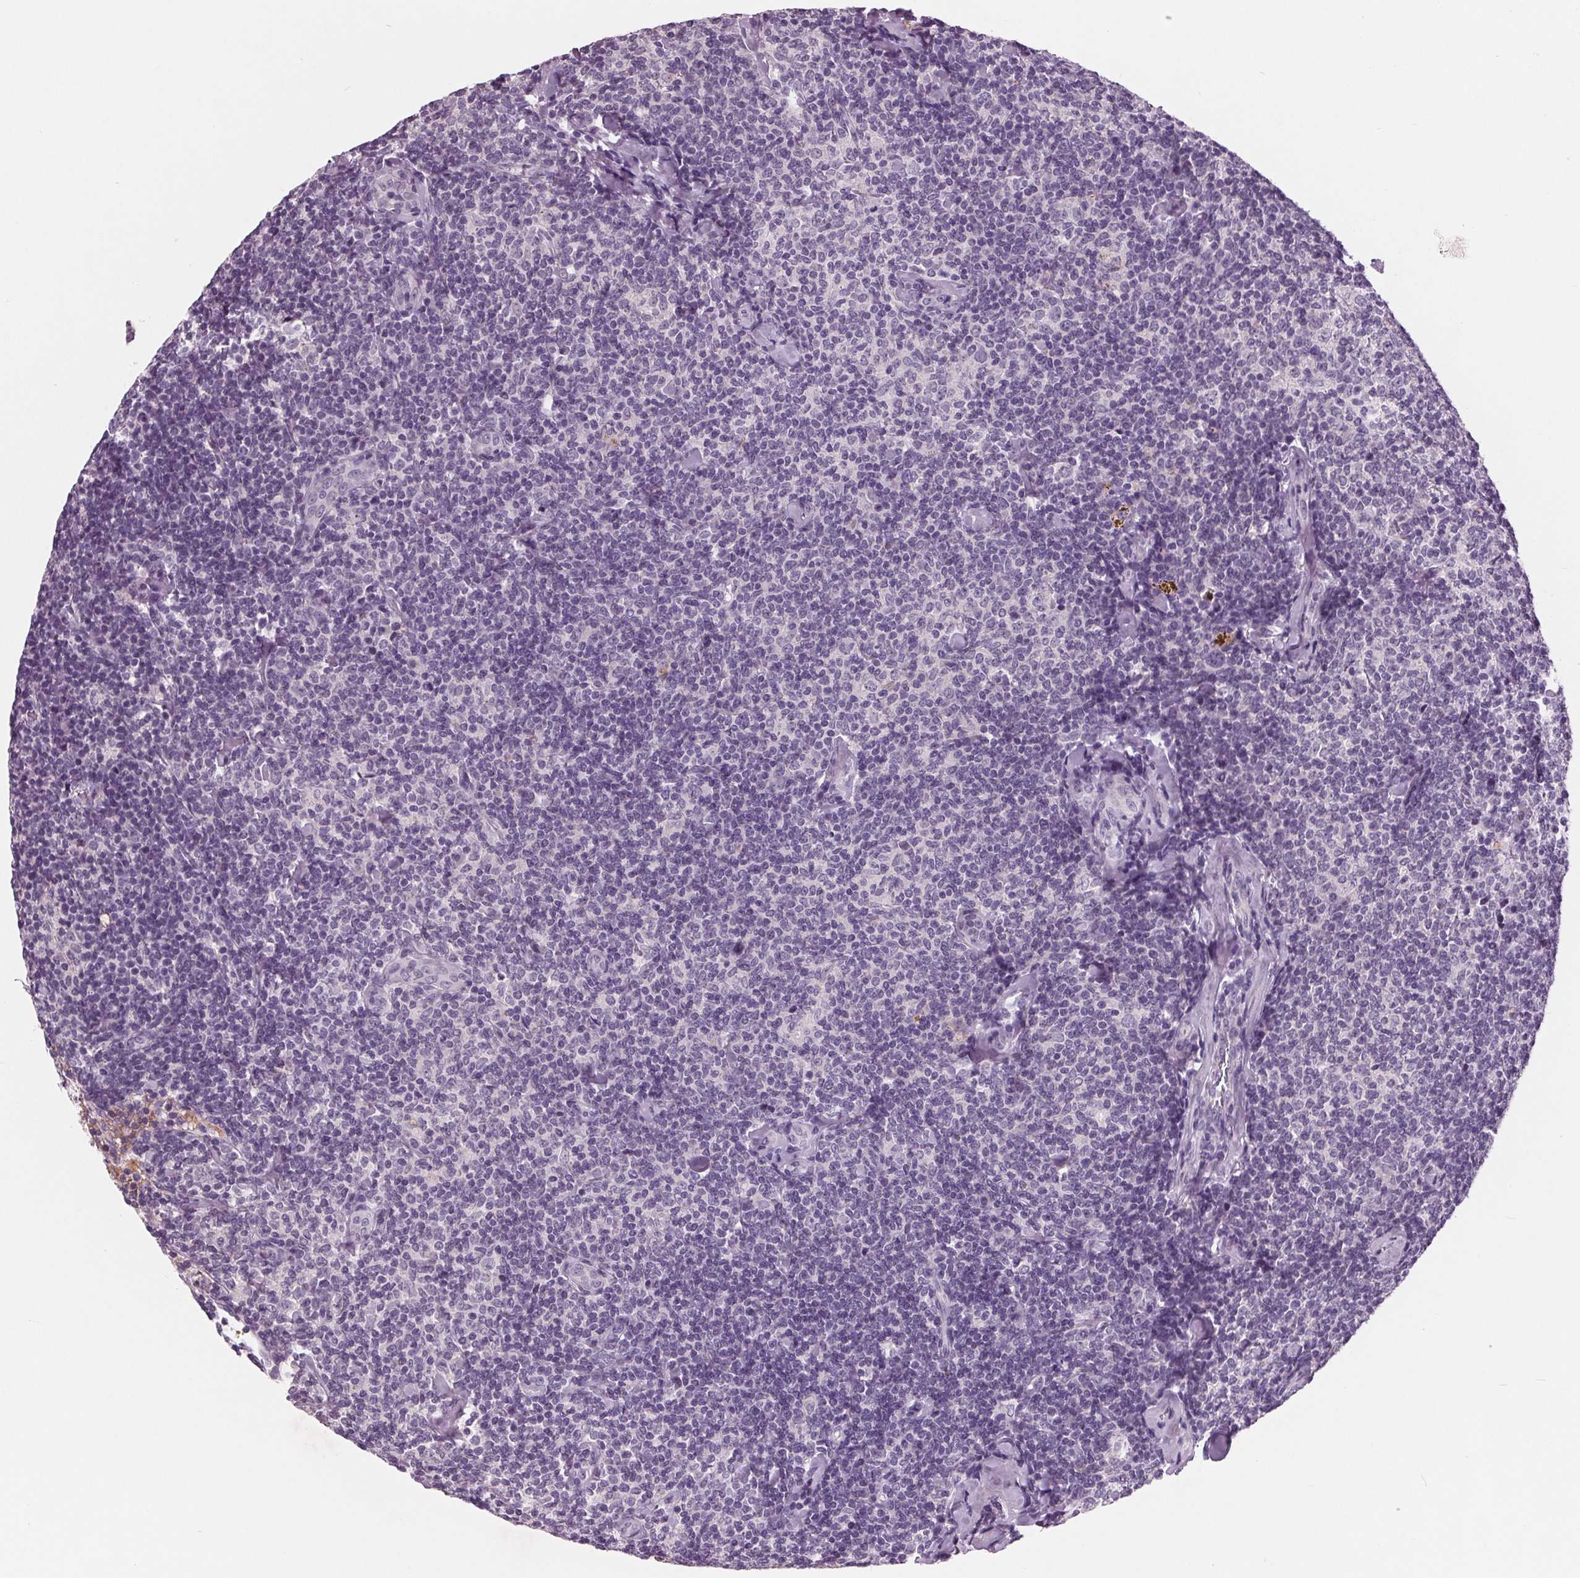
{"staining": {"intensity": "negative", "quantity": "none", "location": "none"}, "tissue": "lymphoma", "cell_type": "Tumor cells", "image_type": "cancer", "snomed": [{"axis": "morphology", "description": "Malignant lymphoma, non-Hodgkin's type, Low grade"}, {"axis": "topography", "description": "Lymph node"}], "caption": "Protein analysis of low-grade malignant lymphoma, non-Hodgkin's type demonstrates no significant positivity in tumor cells.", "gene": "C6", "patient": {"sex": "female", "age": 56}}